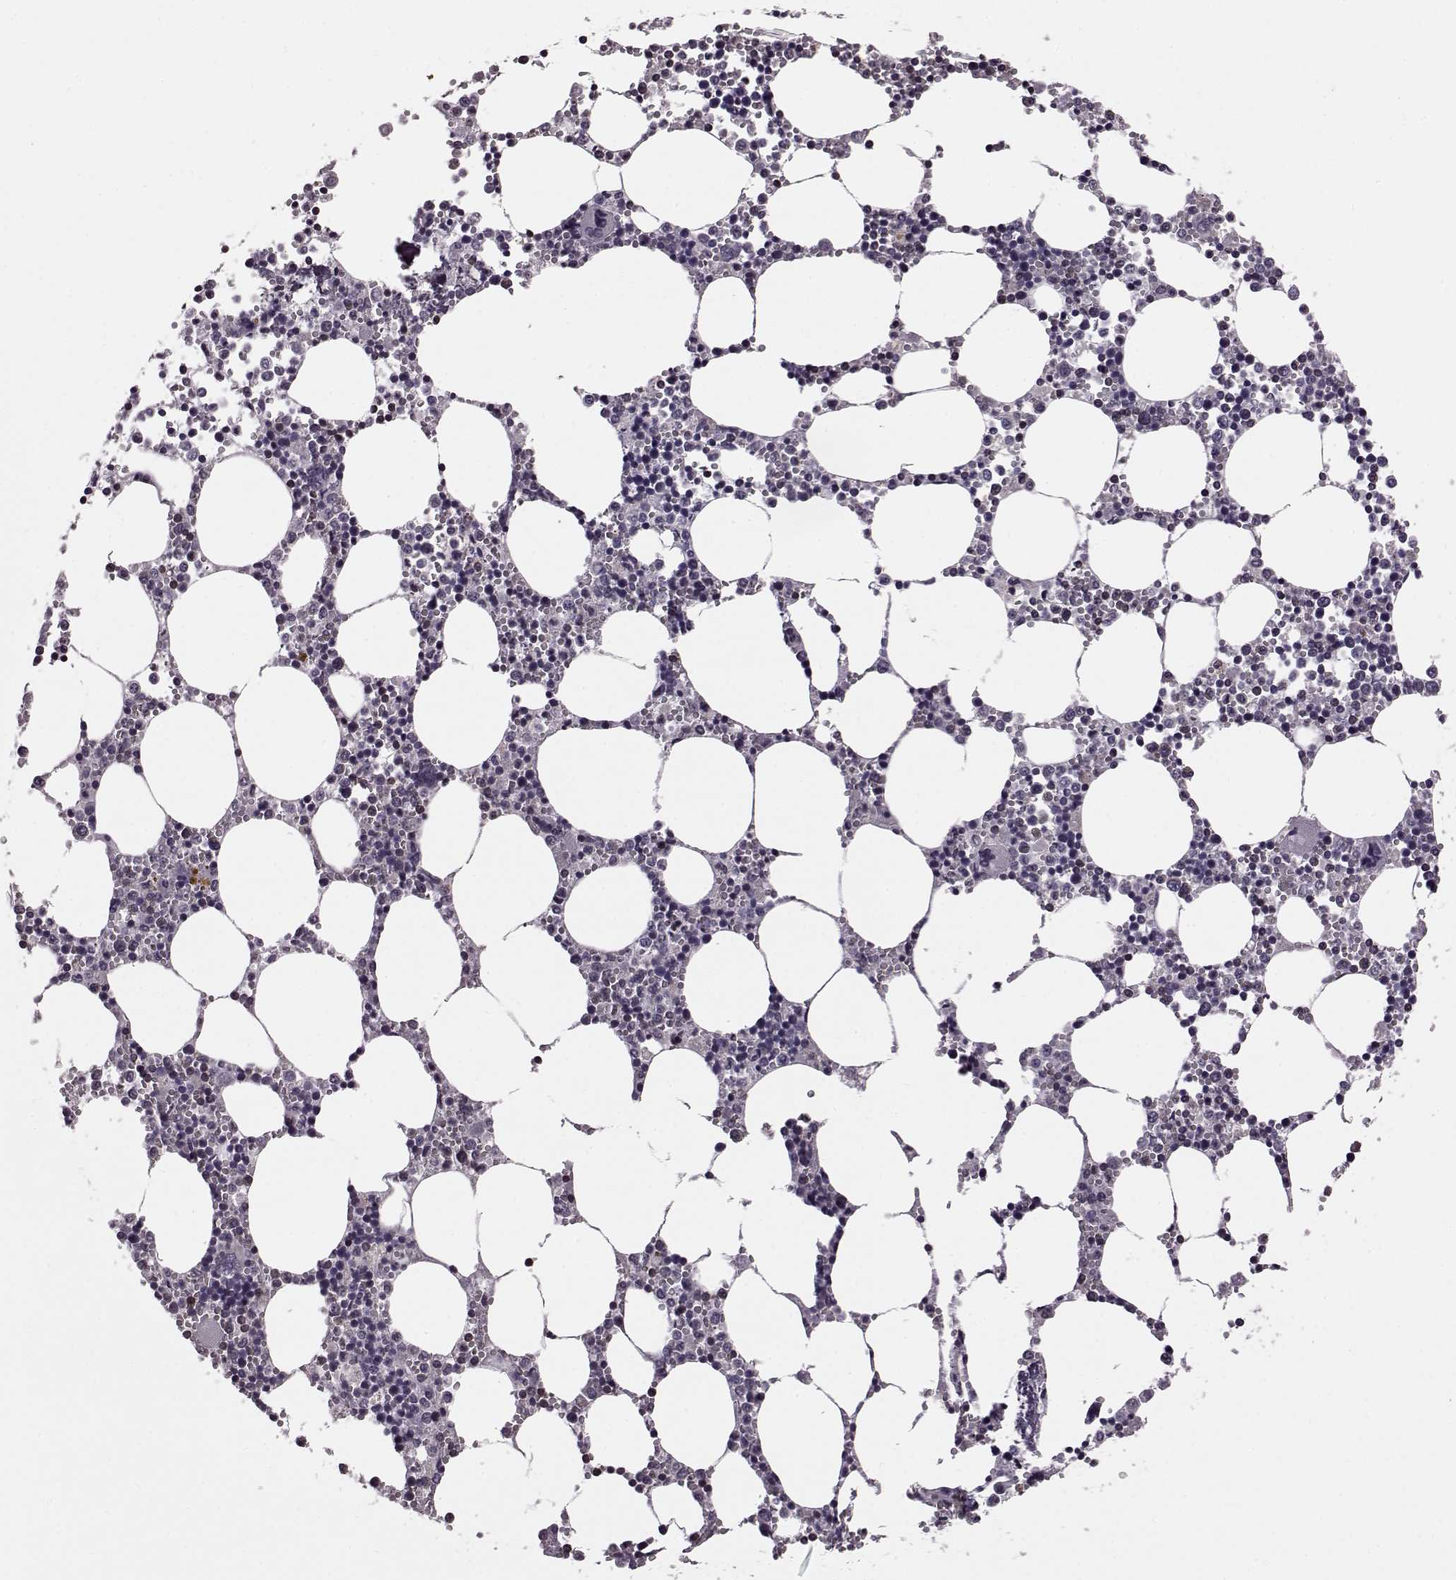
{"staining": {"intensity": "negative", "quantity": "none", "location": "none"}, "tissue": "bone marrow", "cell_type": "Hematopoietic cells", "image_type": "normal", "snomed": [{"axis": "morphology", "description": "Normal tissue, NOS"}, {"axis": "topography", "description": "Bone marrow"}], "caption": "This is a histopathology image of IHC staining of benign bone marrow, which shows no positivity in hematopoietic cells. Brightfield microscopy of immunohistochemistry (IHC) stained with DAB (brown) and hematoxylin (blue), captured at high magnification.", "gene": "CDC42SE1", "patient": {"sex": "male", "age": 54}}